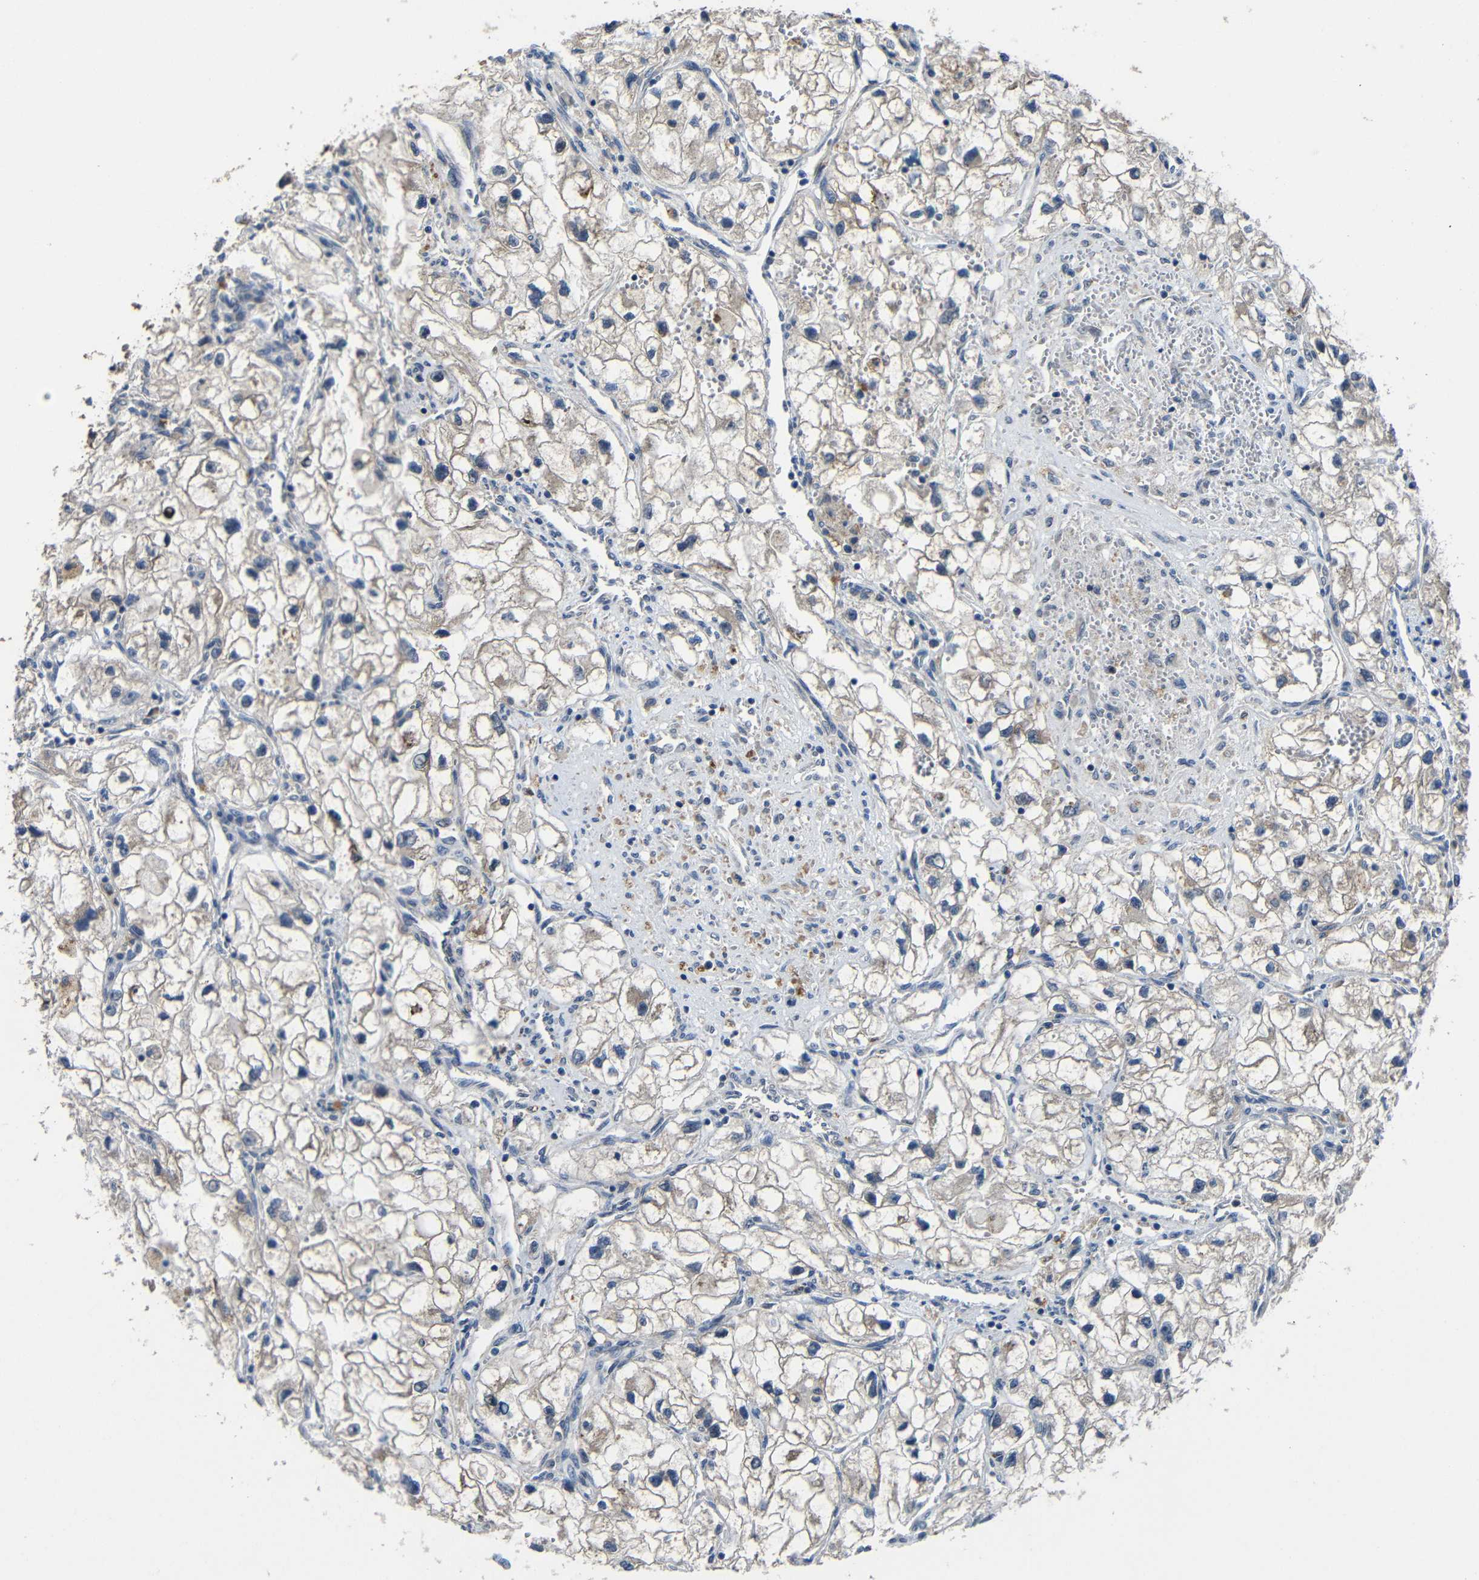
{"staining": {"intensity": "weak", "quantity": ">75%", "location": "cytoplasmic/membranous"}, "tissue": "renal cancer", "cell_type": "Tumor cells", "image_type": "cancer", "snomed": [{"axis": "morphology", "description": "Adenocarcinoma, NOS"}, {"axis": "topography", "description": "Kidney"}], "caption": "Weak cytoplasmic/membranous positivity for a protein is seen in approximately >75% of tumor cells of adenocarcinoma (renal) using immunohistochemistry.", "gene": "C6orf89", "patient": {"sex": "female", "age": 70}}